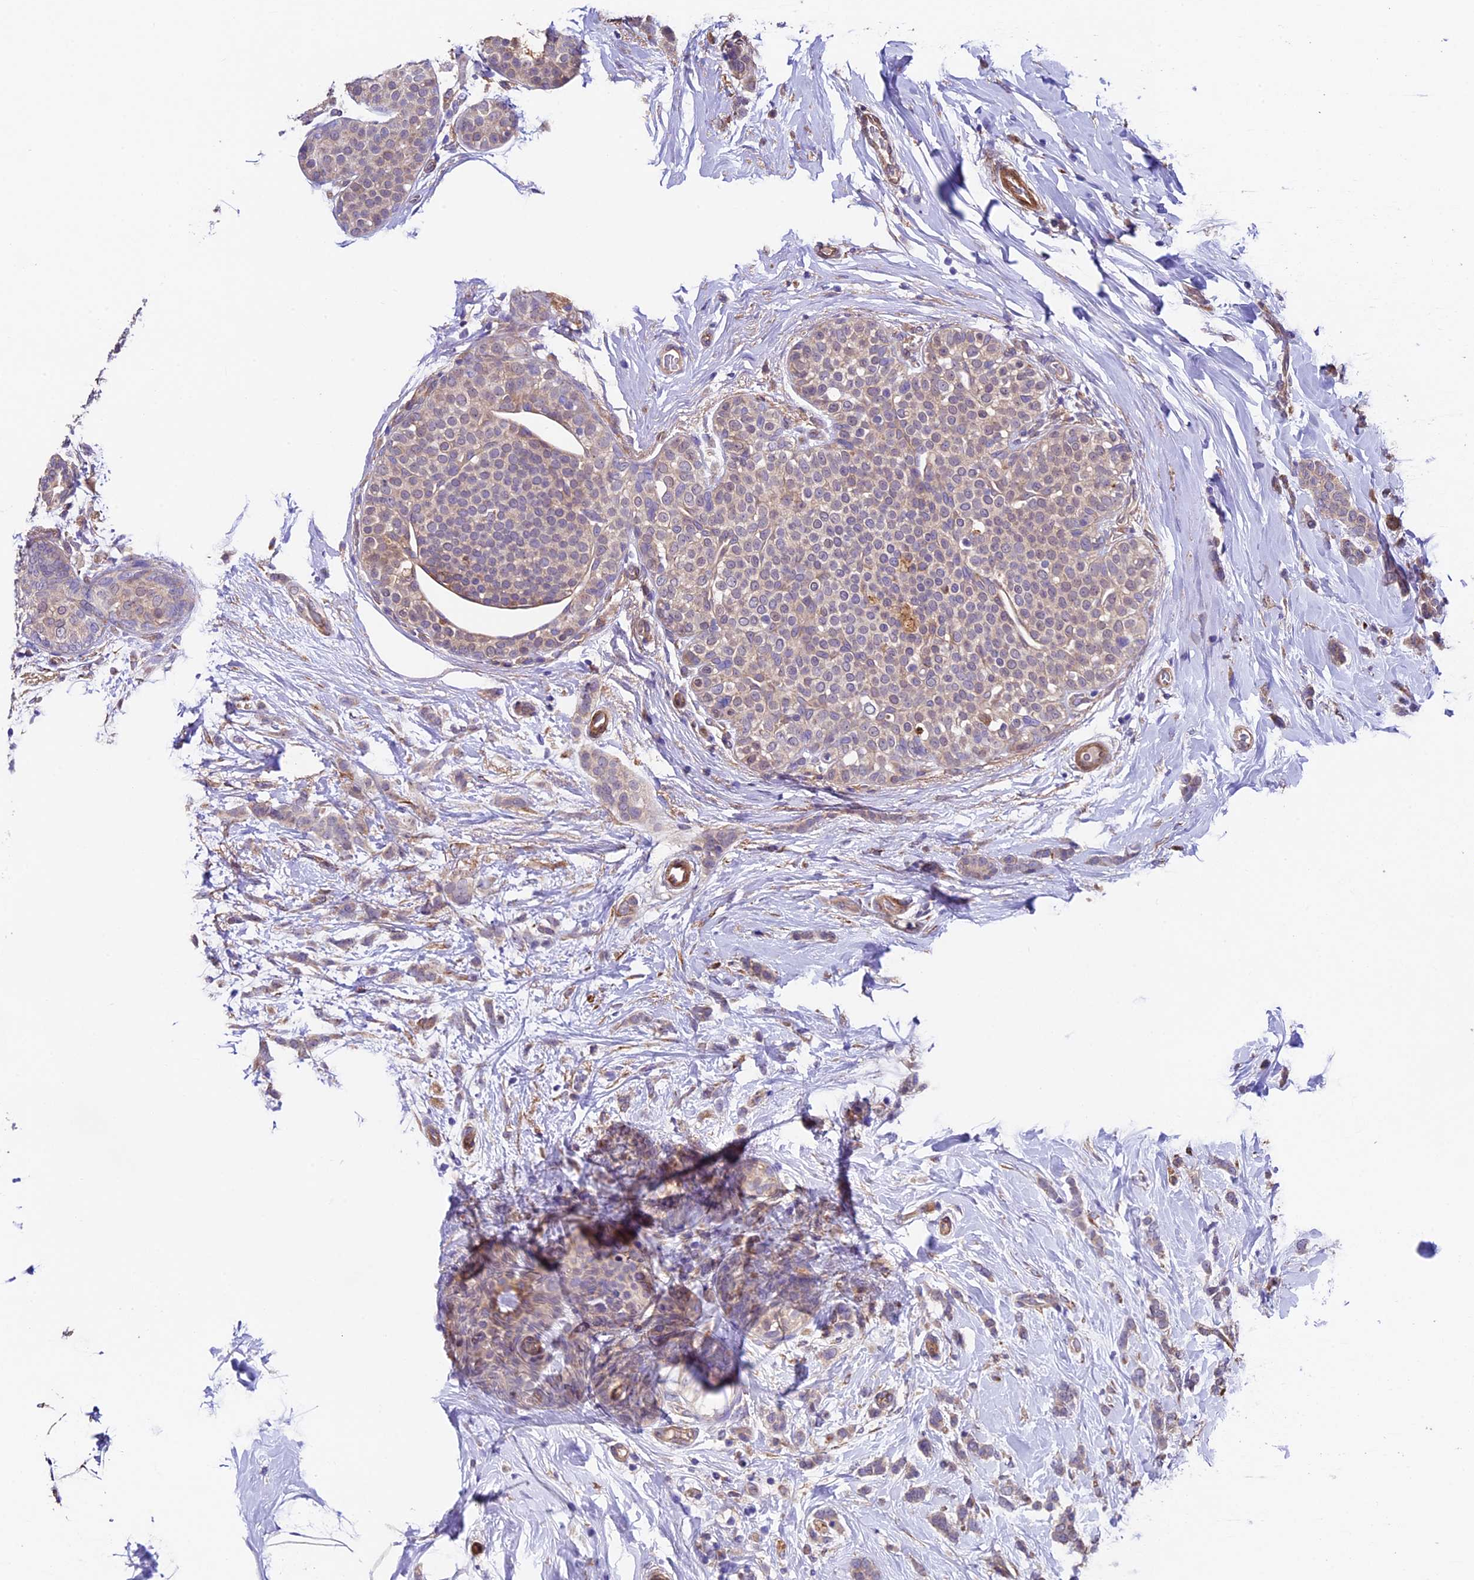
{"staining": {"intensity": "moderate", "quantity": "25%-75%", "location": "cytoplasmic/membranous"}, "tissue": "breast cancer", "cell_type": "Tumor cells", "image_type": "cancer", "snomed": [{"axis": "morphology", "description": "Lobular carcinoma, in situ"}, {"axis": "morphology", "description": "Lobular carcinoma"}, {"axis": "topography", "description": "Breast"}], "caption": "Breast lobular carcinoma in situ stained with a brown dye reveals moderate cytoplasmic/membranous positive staining in about 25%-75% of tumor cells.", "gene": "LSM7", "patient": {"sex": "female", "age": 41}}